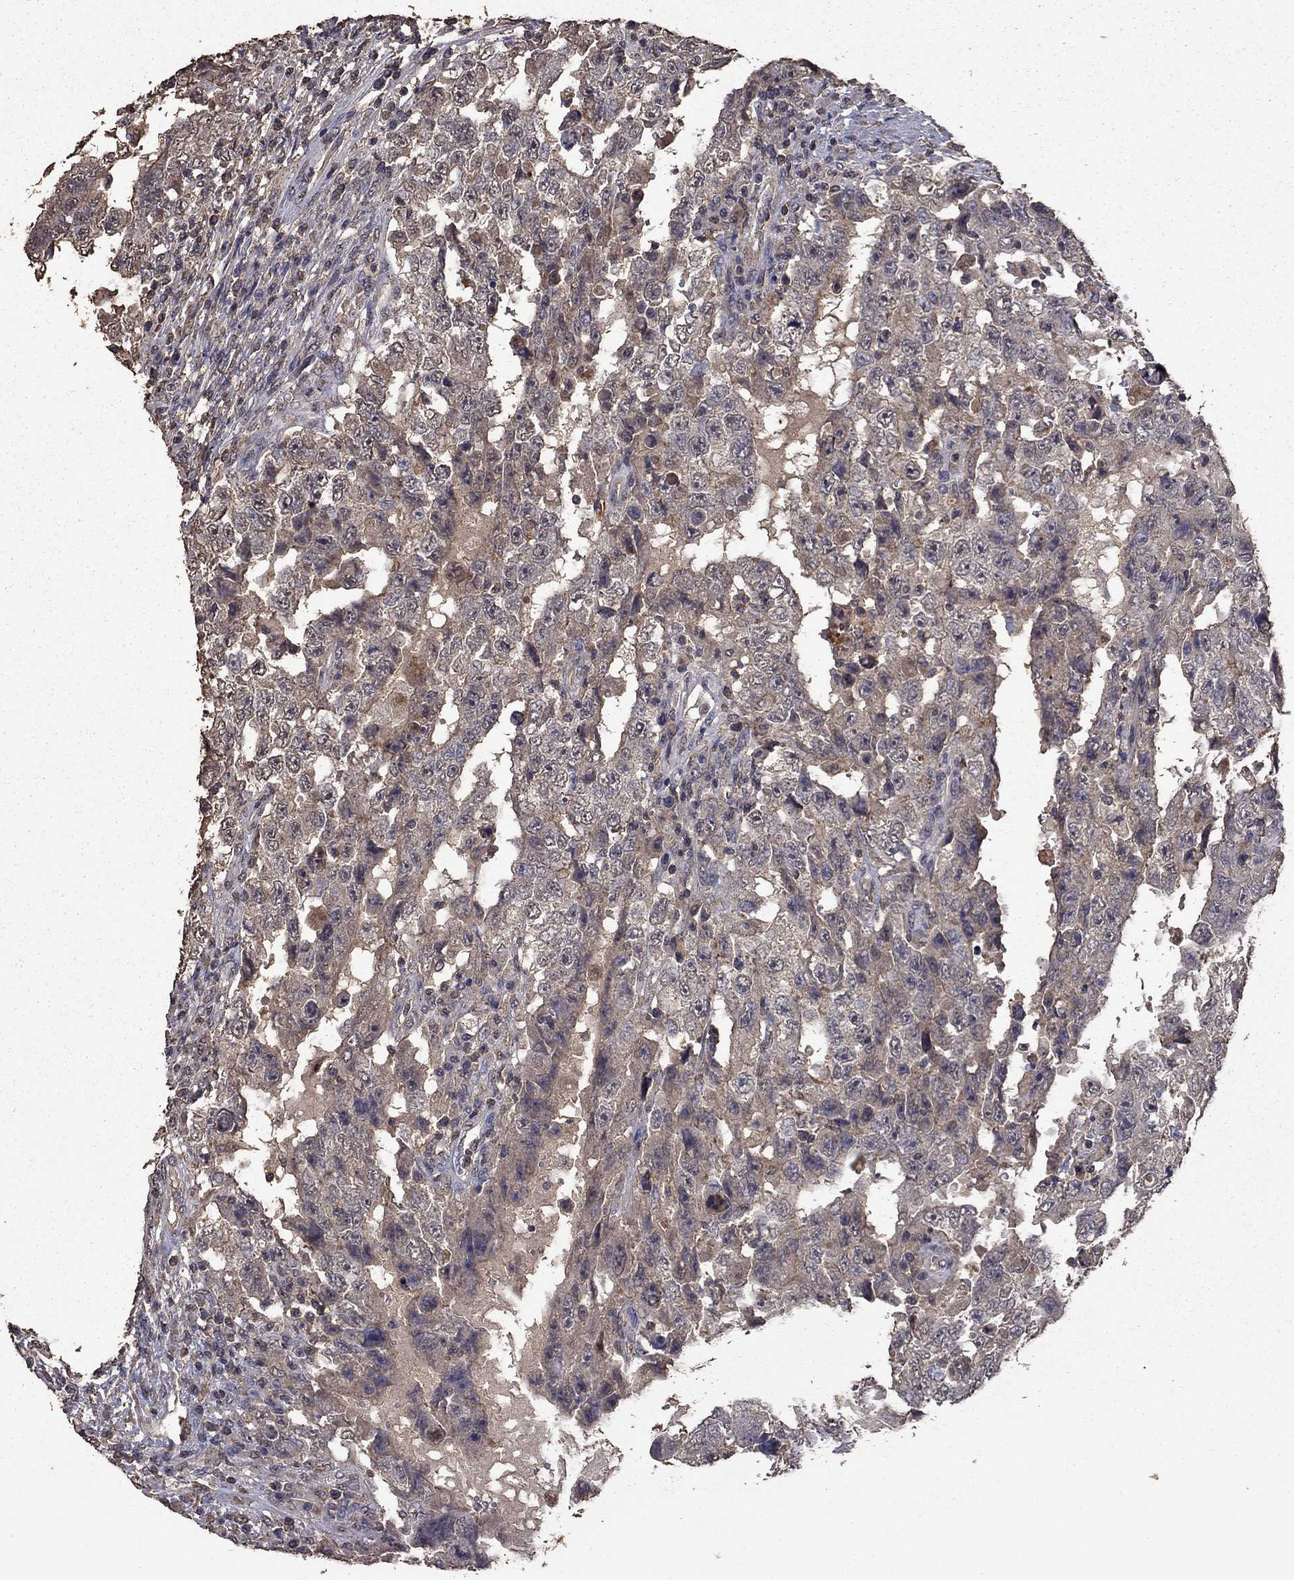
{"staining": {"intensity": "negative", "quantity": "none", "location": "none"}, "tissue": "testis cancer", "cell_type": "Tumor cells", "image_type": "cancer", "snomed": [{"axis": "morphology", "description": "Carcinoma, Embryonal, NOS"}, {"axis": "topography", "description": "Testis"}], "caption": "An image of testis cancer stained for a protein demonstrates no brown staining in tumor cells. The staining is performed using DAB brown chromogen with nuclei counter-stained in using hematoxylin.", "gene": "SERPINA5", "patient": {"sex": "male", "age": 26}}